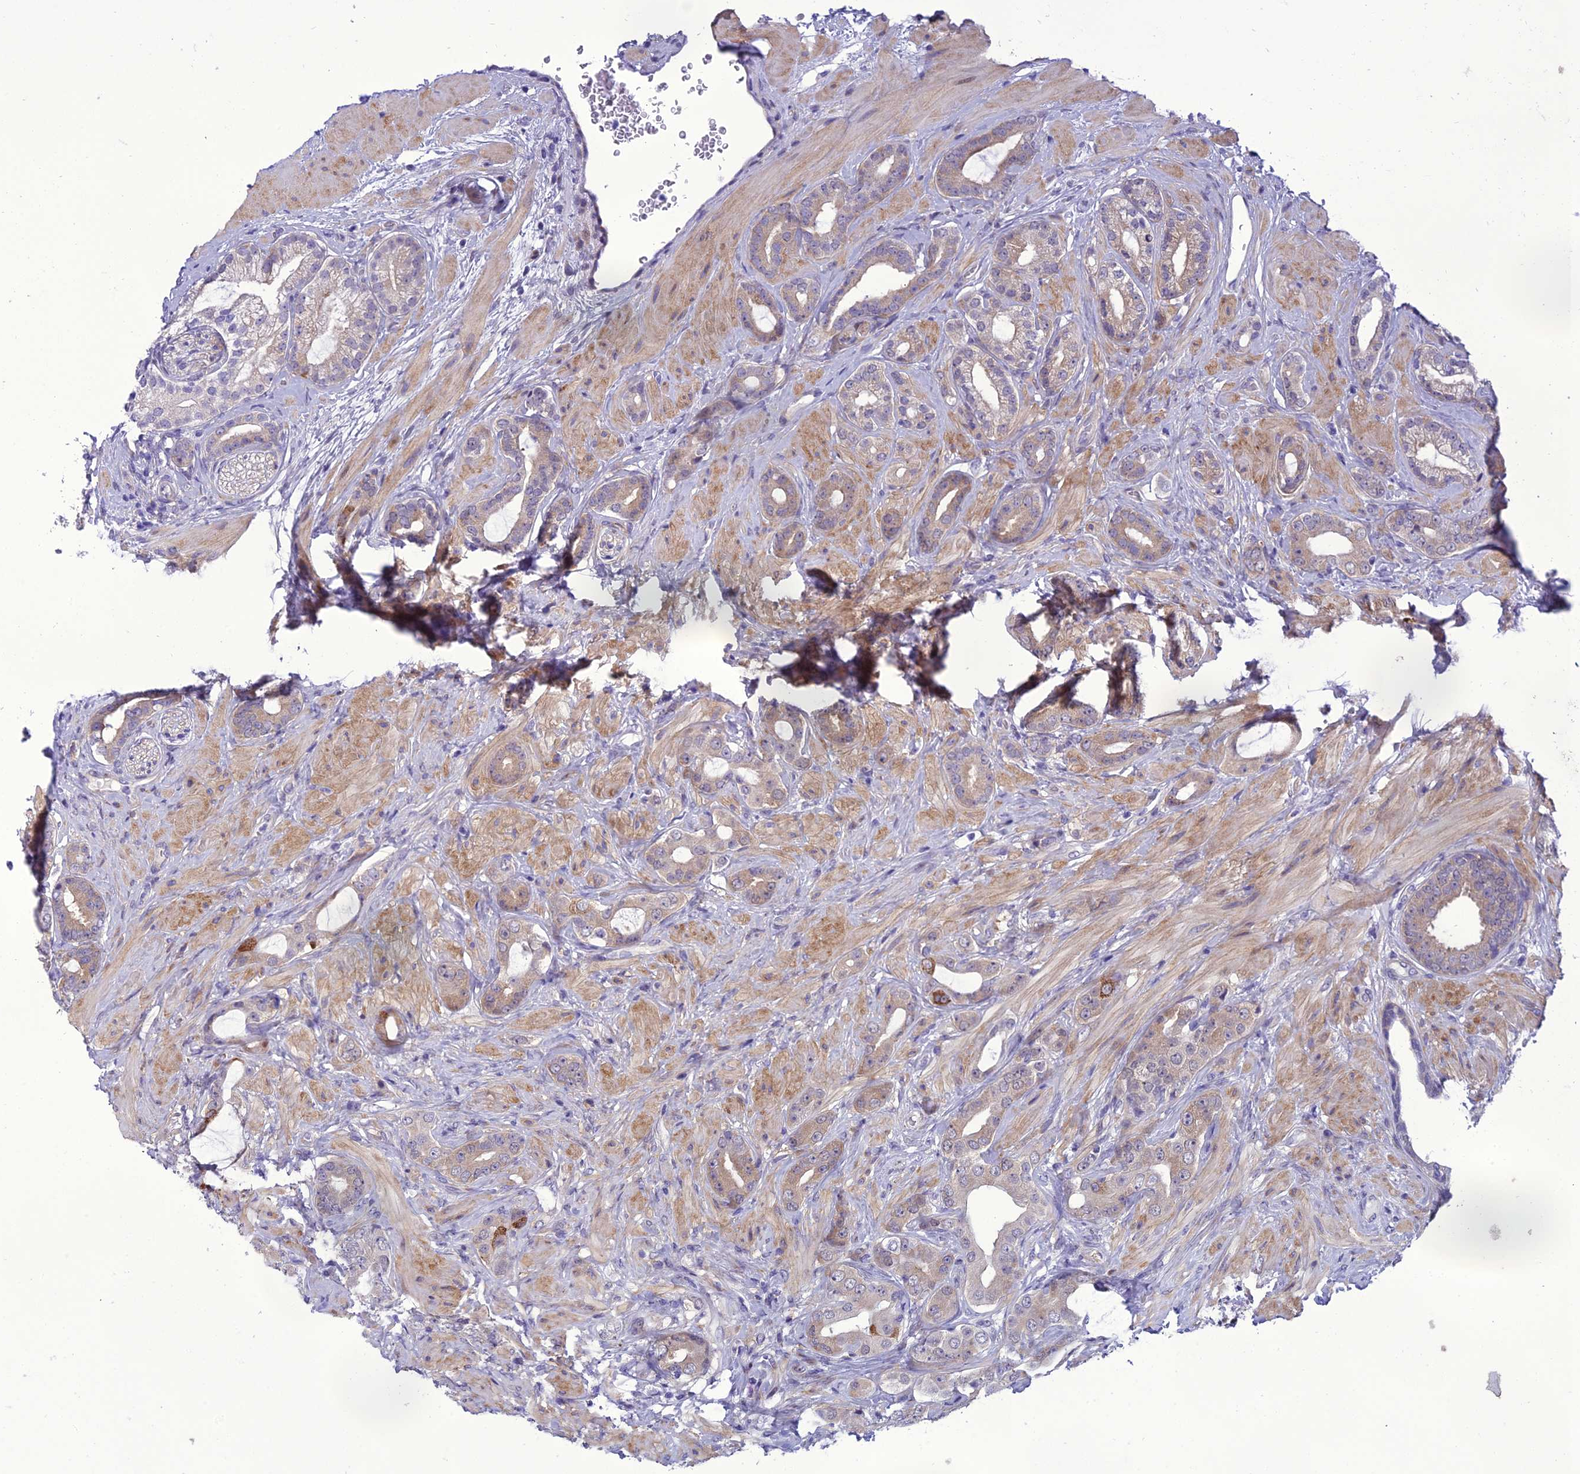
{"staining": {"intensity": "weak", "quantity": "<25%", "location": "cytoplasmic/membranous"}, "tissue": "prostate cancer", "cell_type": "Tumor cells", "image_type": "cancer", "snomed": [{"axis": "morphology", "description": "Adenocarcinoma, Low grade"}, {"axis": "topography", "description": "Prostate"}], "caption": "Prostate cancer (adenocarcinoma (low-grade)) was stained to show a protein in brown. There is no significant expression in tumor cells. (Stains: DAB immunohistochemistry (IHC) with hematoxylin counter stain, Microscopy: brightfield microscopy at high magnification).", "gene": "GAB4", "patient": {"sex": "male", "age": 57}}